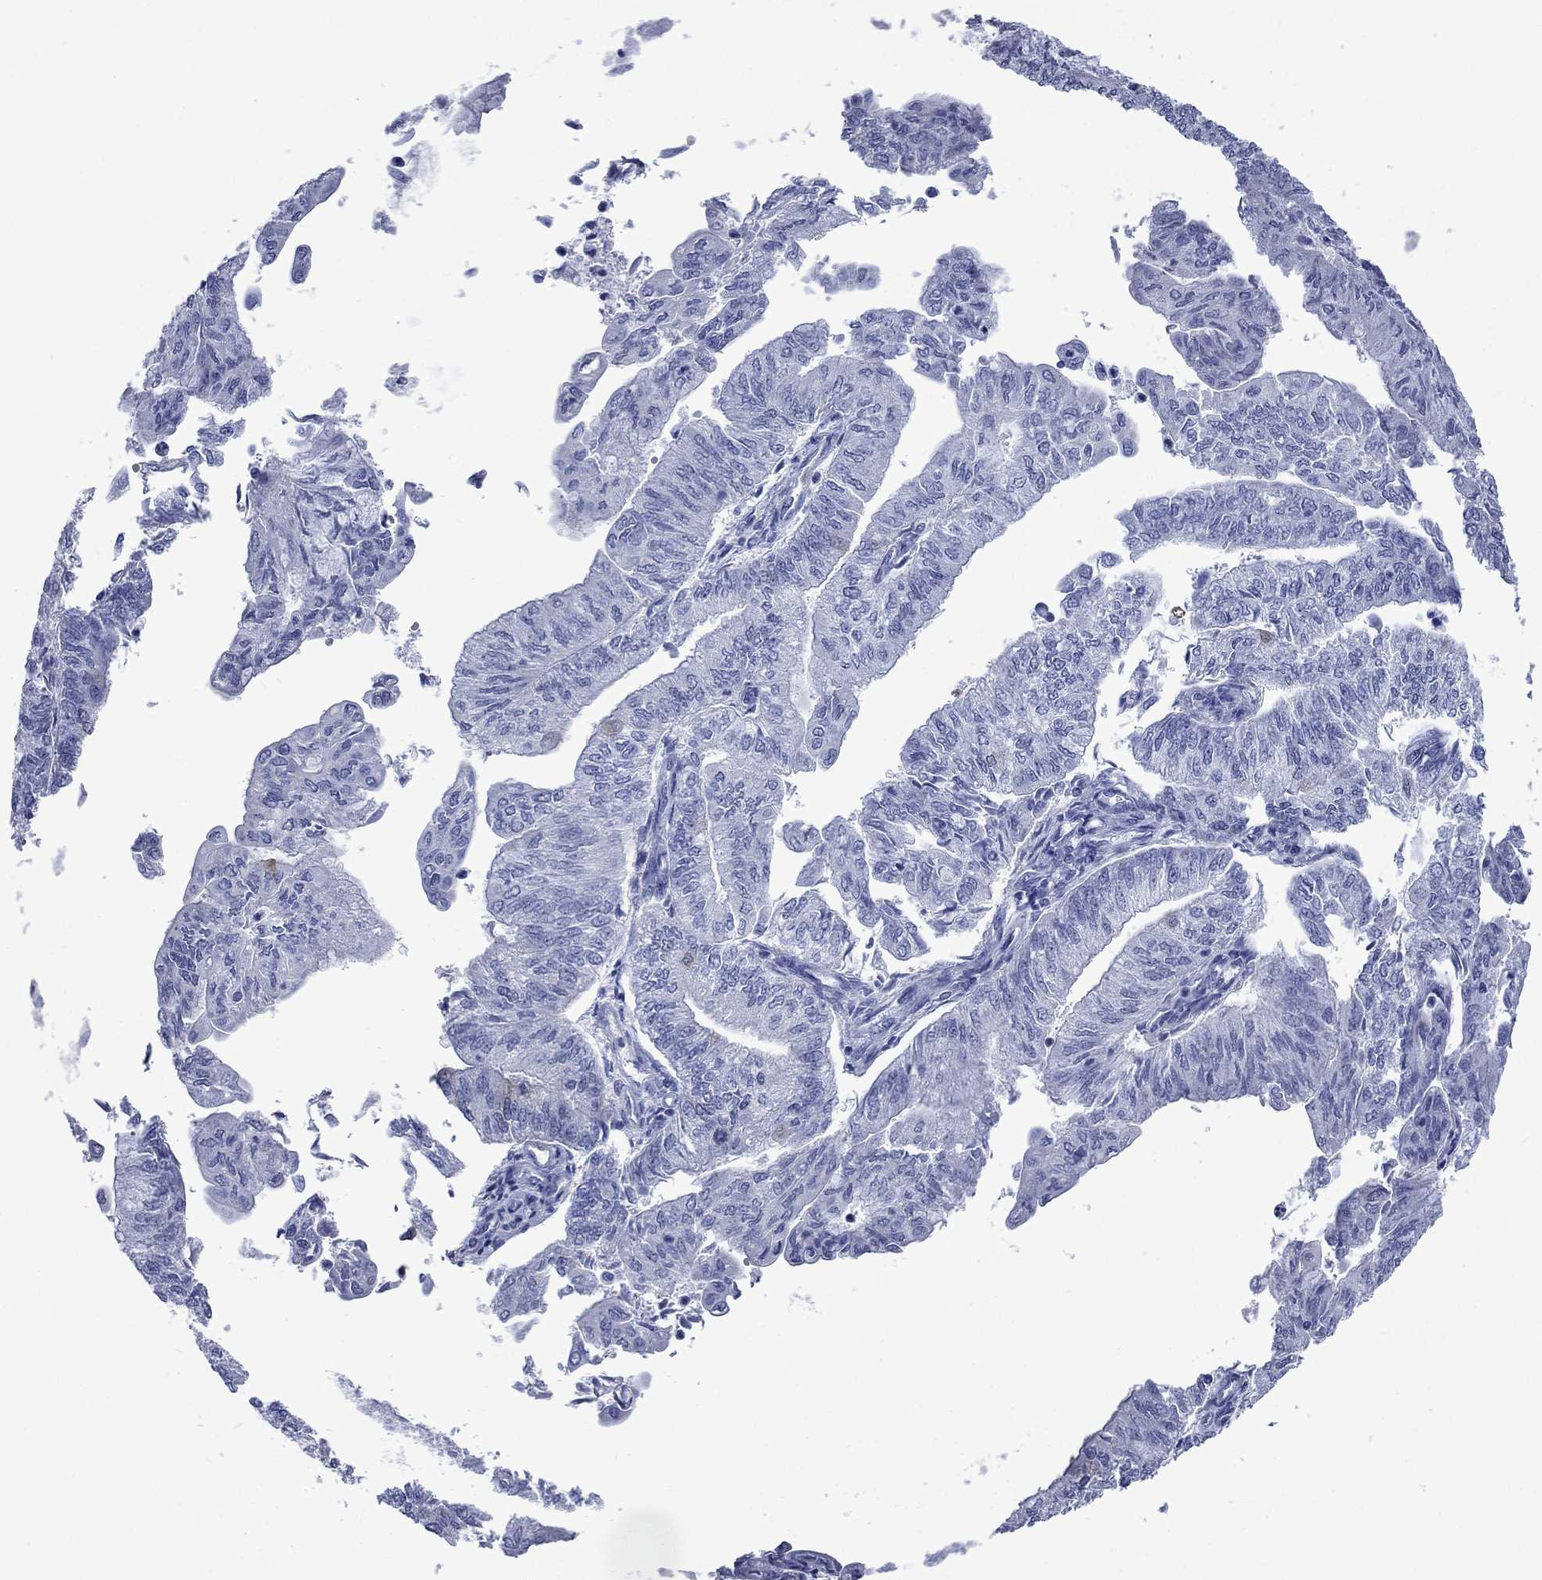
{"staining": {"intensity": "negative", "quantity": "none", "location": "none"}, "tissue": "endometrial cancer", "cell_type": "Tumor cells", "image_type": "cancer", "snomed": [{"axis": "morphology", "description": "Adenocarcinoma, NOS"}, {"axis": "topography", "description": "Endometrium"}], "caption": "An image of human endometrial cancer (adenocarcinoma) is negative for staining in tumor cells.", "gene": "TACC3", "patient": {"sex": "female", "age": 59}}